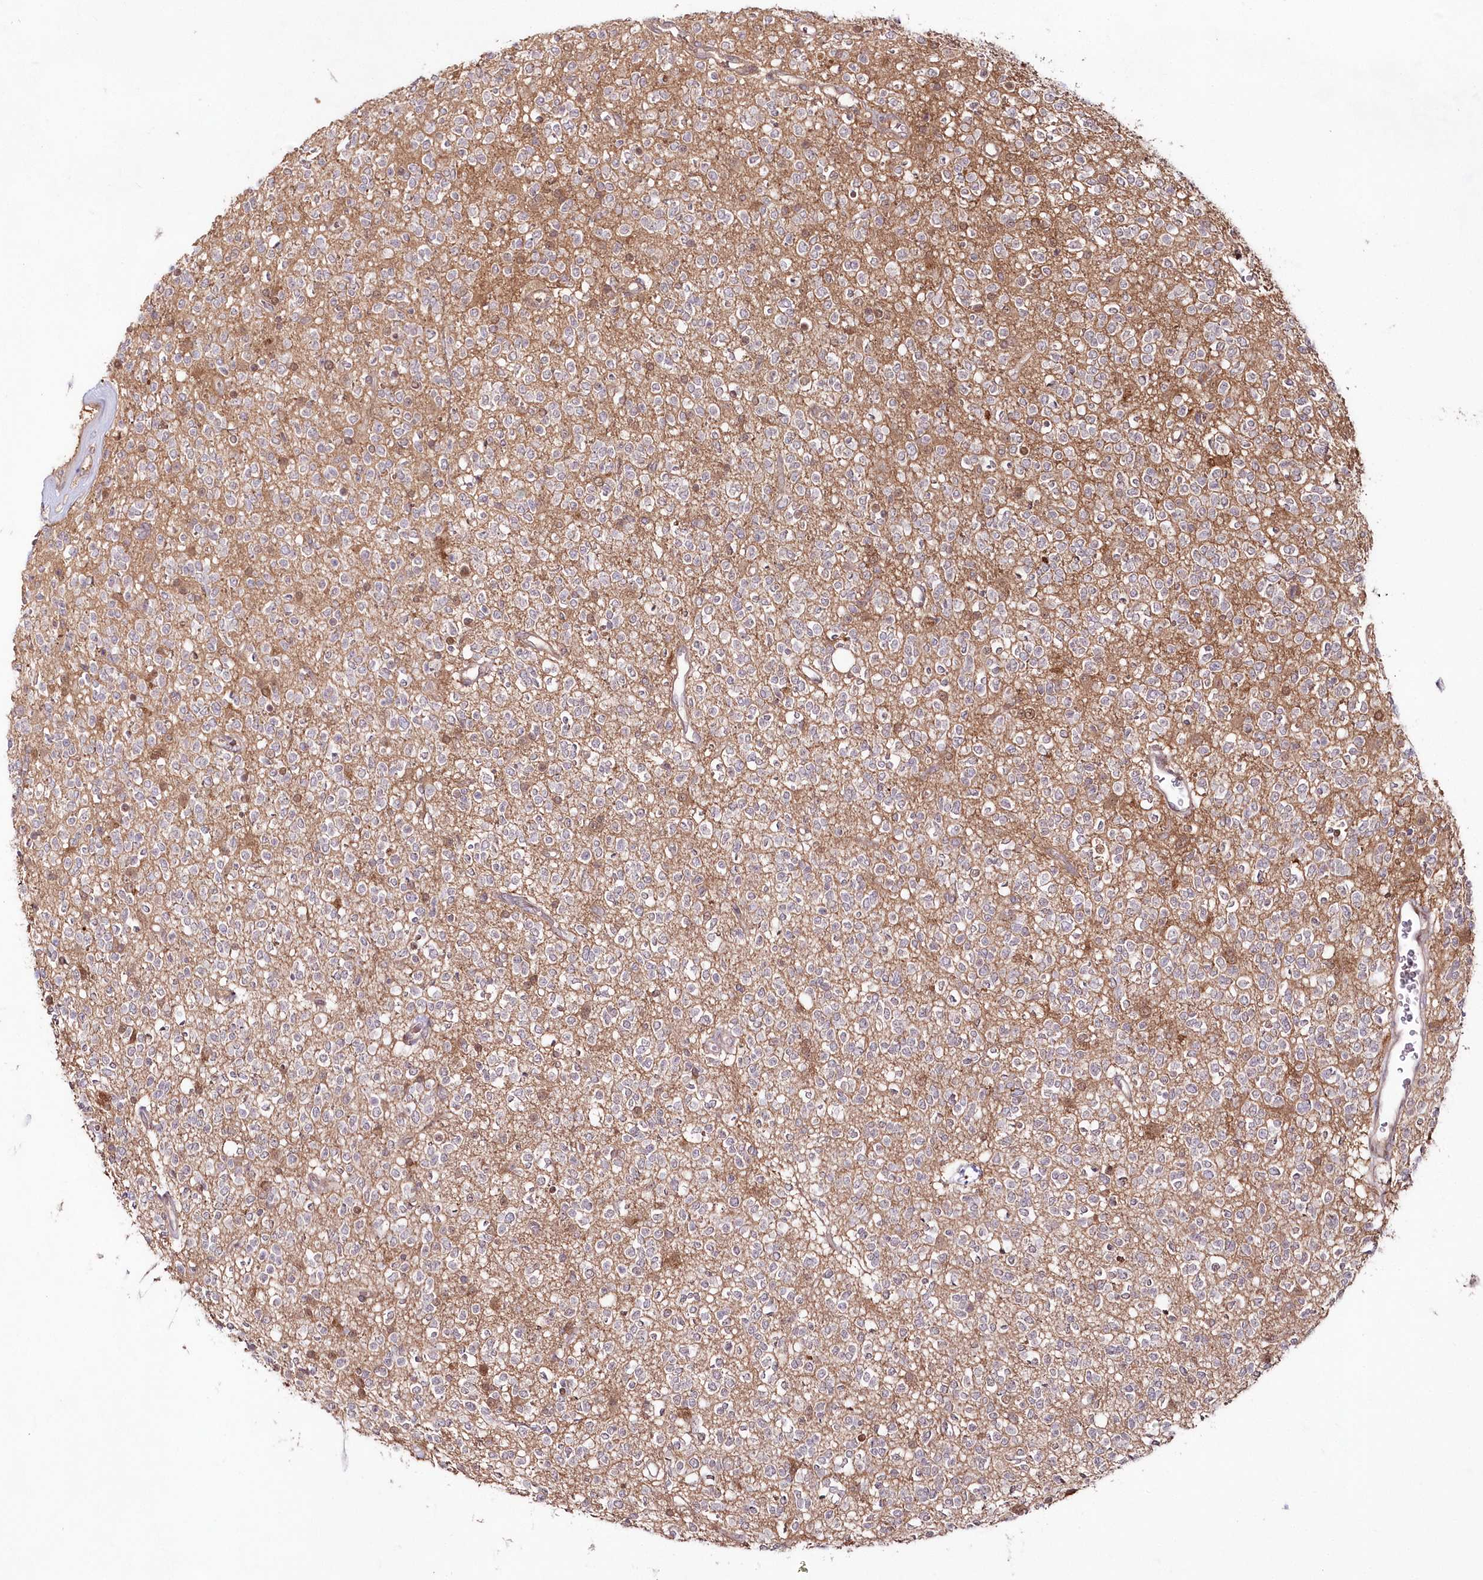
{"staining": {"intensity": "negative", "quantity": "none", "location": "none"}, "tissue": "glioma", "cell_type": "Tumor cells", "image_type": "cancer", "snomed": [{"axis": "morphology", "description": "Glioma, malignant, High grade"}, {"axis": "topography", "description": "Brain"}], "caption": "IHC of glioma shows no expression in tumor cells.", "gene": "IMPA1", "patient": {"sex": "male", "age": 34}}